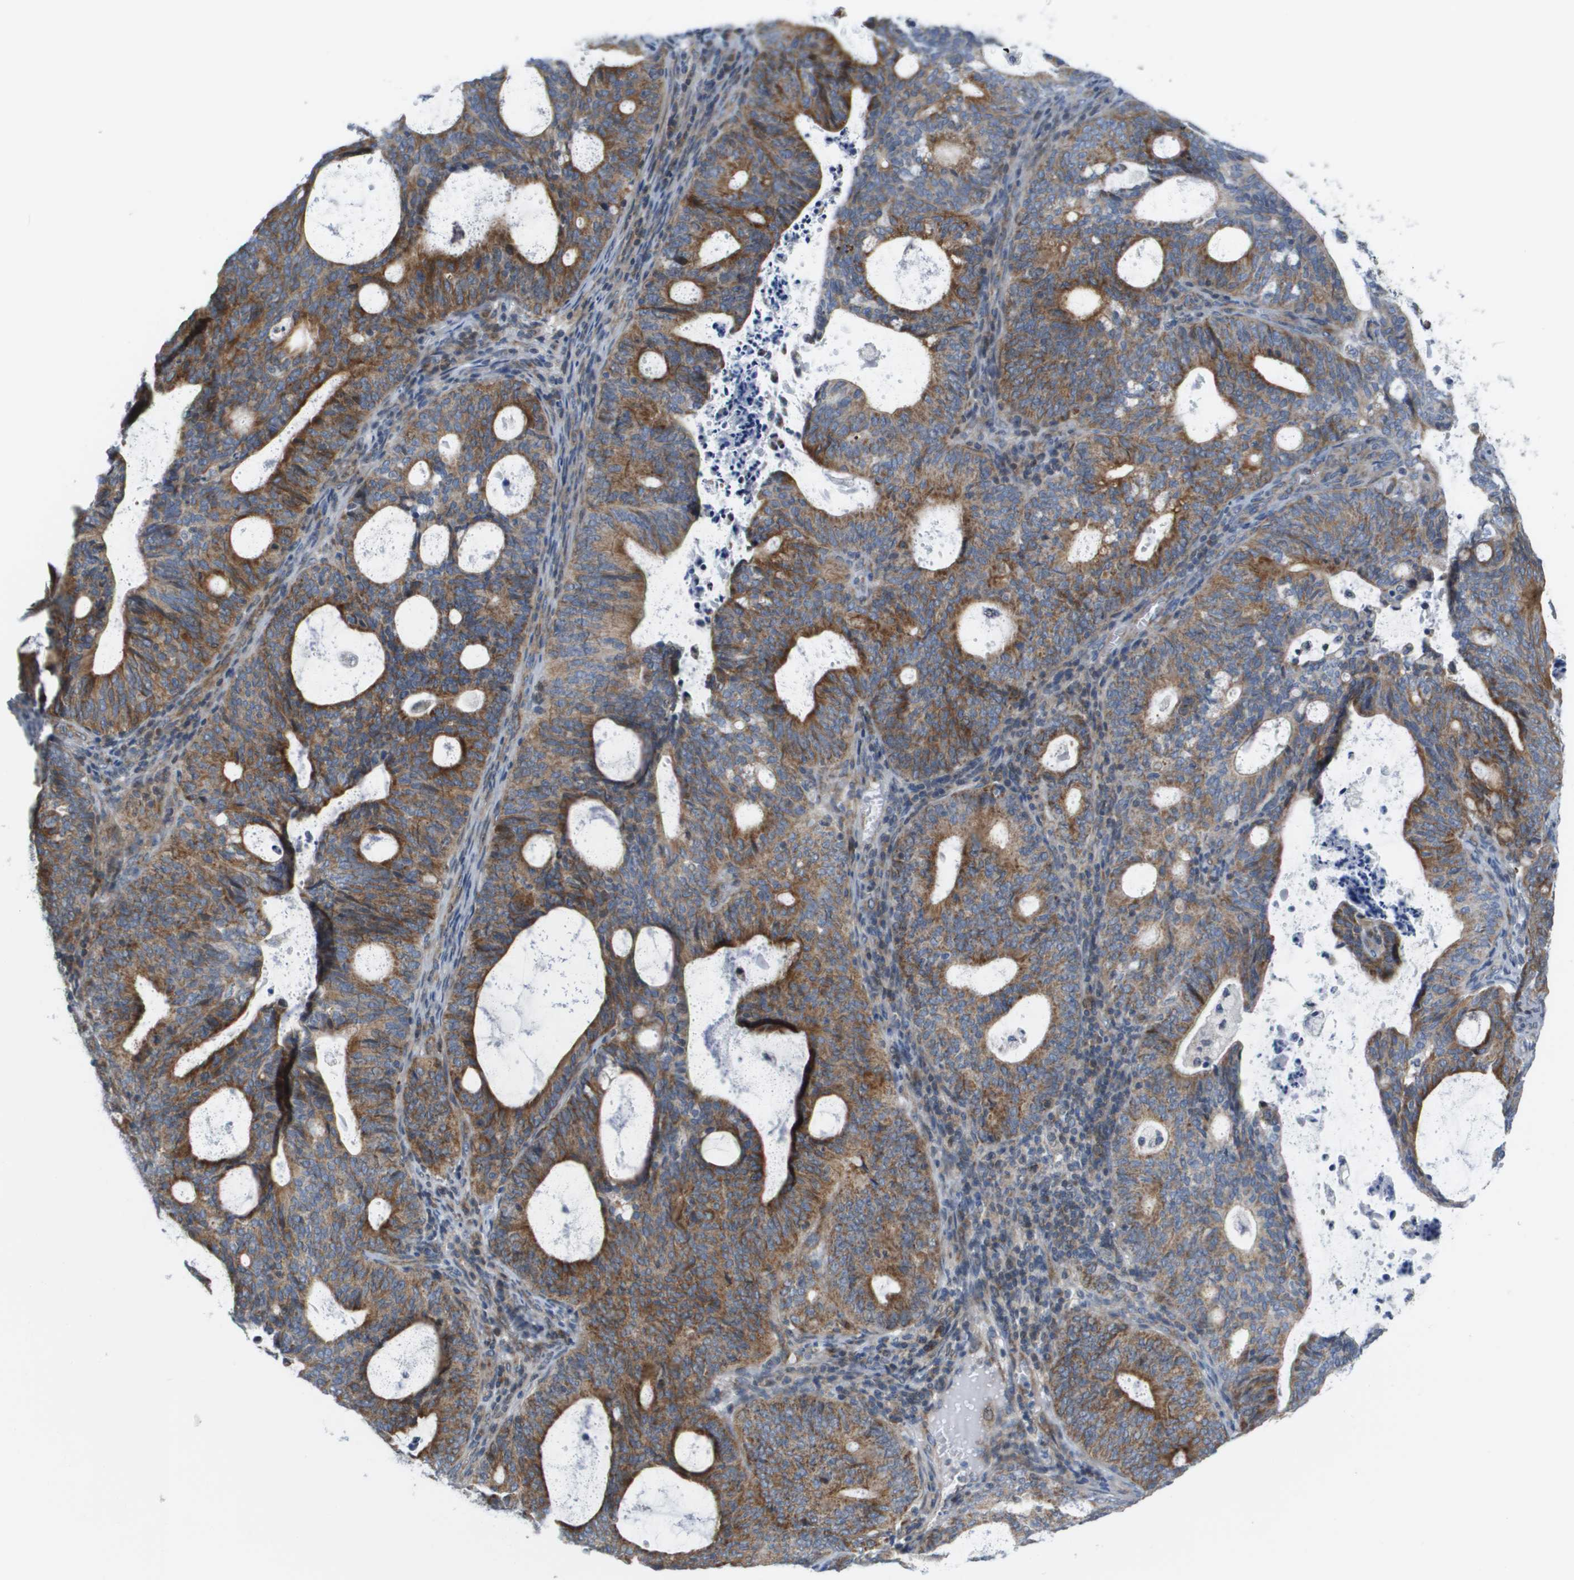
{"staining": {"intensity": "moderate", "quantity": "25%-75%", "location": "cytoplasmic/membranous"}, "tissue": "endometrial cancer", "cell_type": "Tumor cells", "image_type": "cancer", "snomed": [{"axis": "morphology", "description": "Adenocarcinoma, NOS"}, {"axis": "topography", "description": "Uterus"}], "caption": "This histopathology image demonstrates IHC staining of human endometrial cancer, with medium moderate cytoplasmic/membranous staining in approximately 25%-75% of tumor cells.", "gene": "KRT23", "patient": {"sex": "female", "age": 83}}